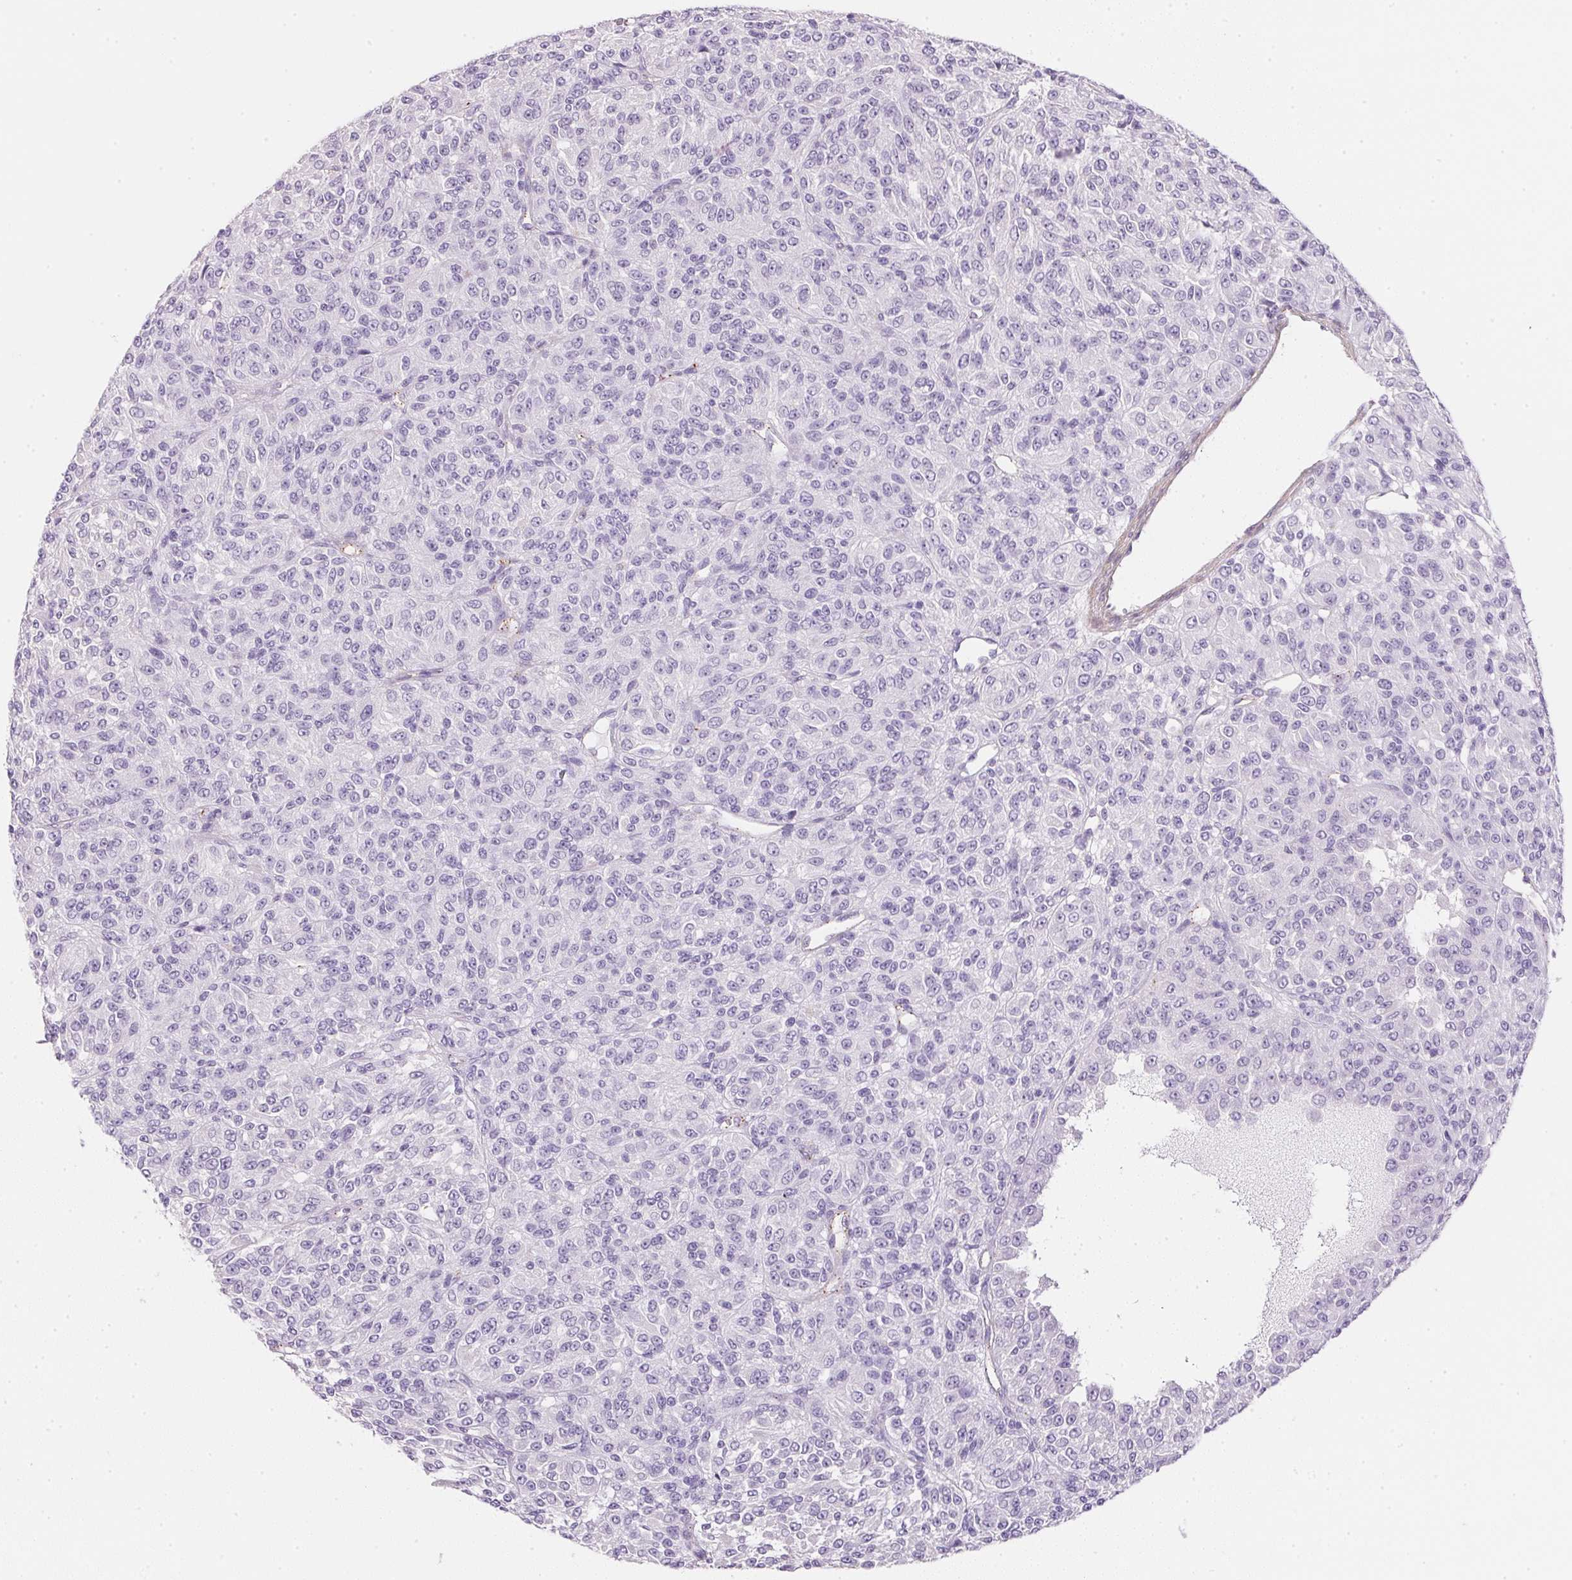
{"staining": {"intensity": "negative", "quantity": "none", "location": "none"}, "tissue": "melanoma", "cell_type": "Tumor cells", "image_type": "cancer", "snomed": [{"axis": "morphology", "description": "Malignant melanoma, Metastatic site"}, {"axis": "topography", "description": "Brain"}], "caption": "Malignant melanoma (metastatic site) was stained to show a protein in brown. There is no significant expression in tumor cells. Brightfield microscopy of IHC stained with DAB (3,3'-diaminobenzidine) (brown) and hematoxylin (blue), captured at high magnification.", "gene": "KCNE2", "patient": {"sex": "female", "age": 56}}